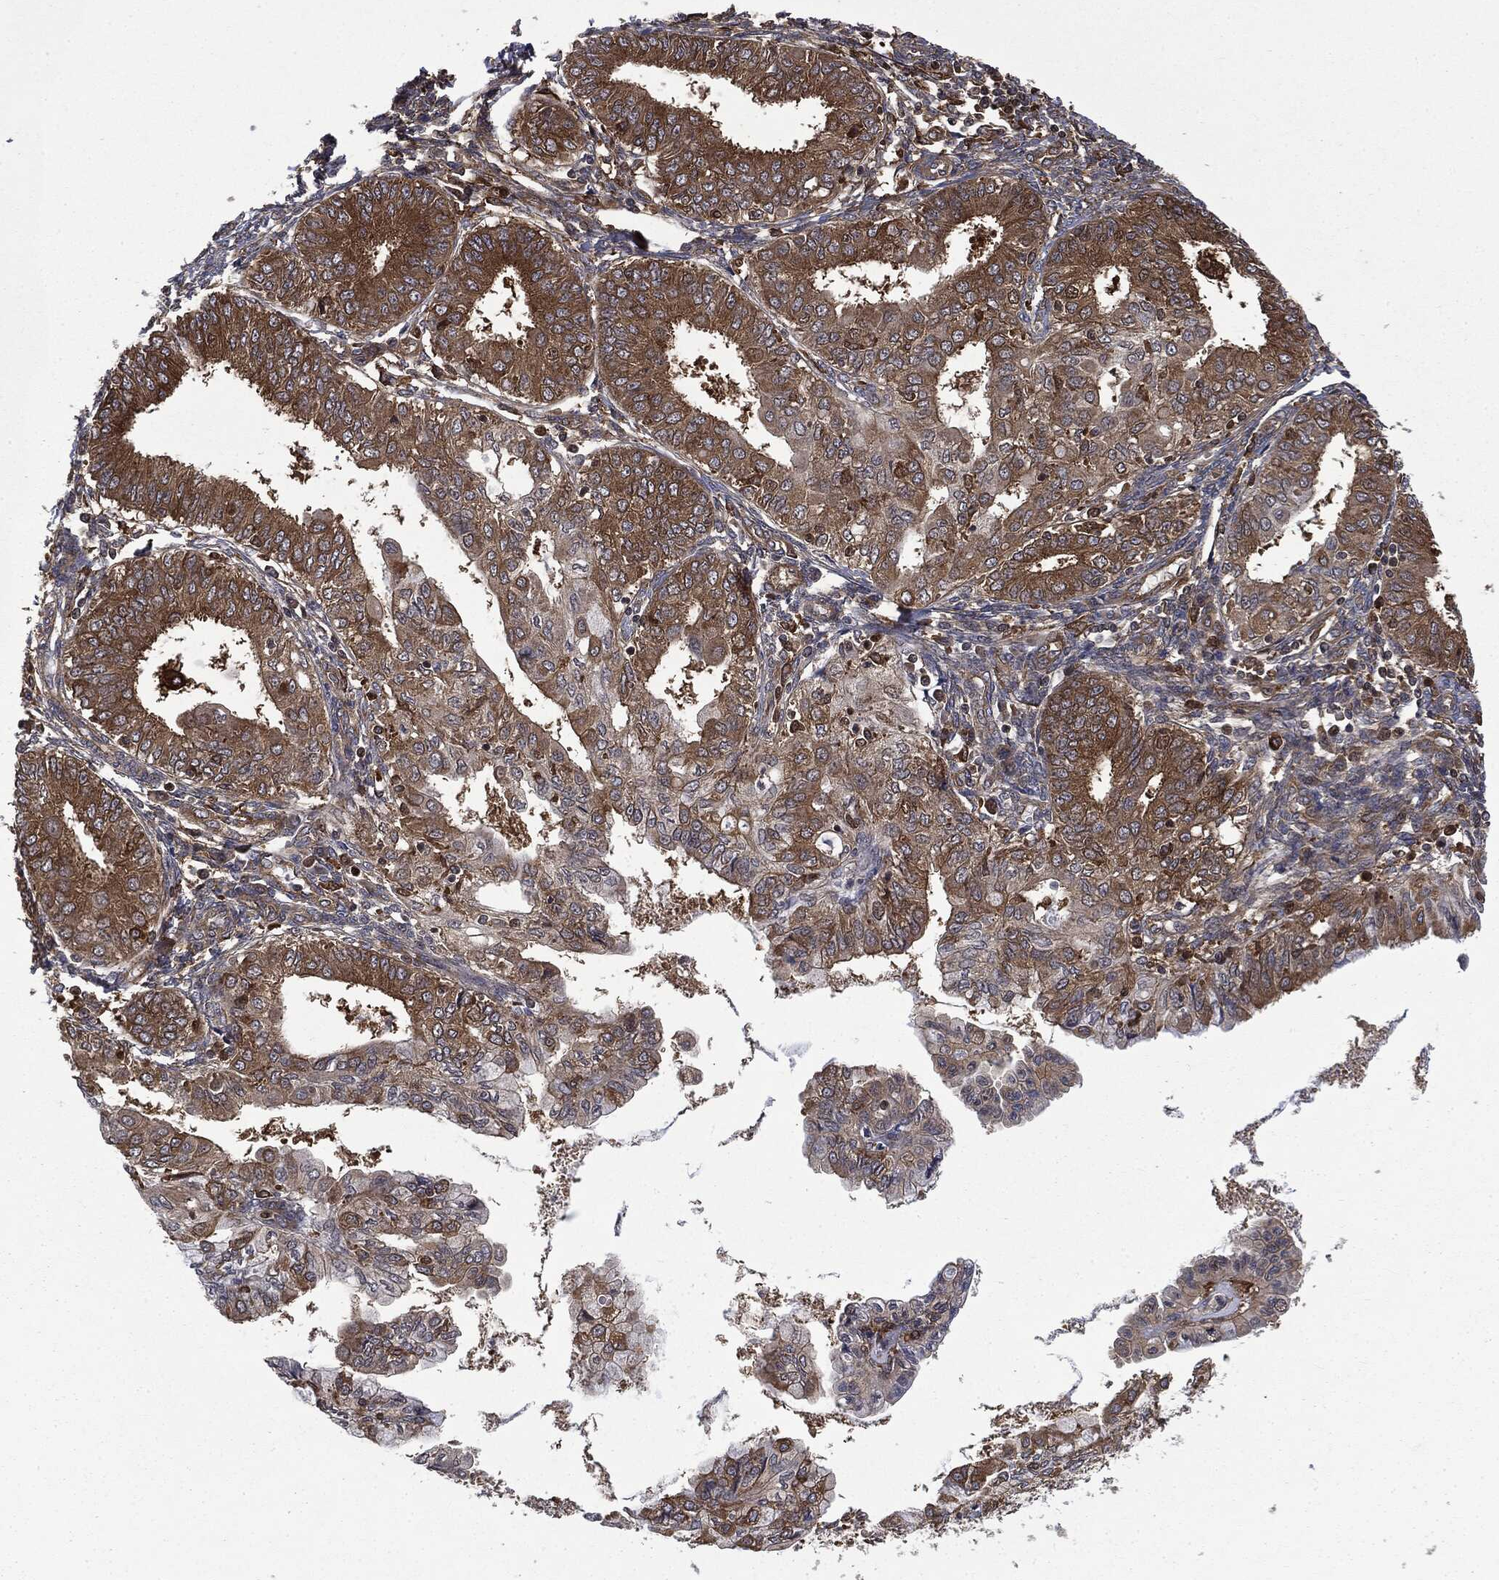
{"staining": {"intensity": "moderate", "quantity": "25%-75%", "location": "cytoplasmic/membranous"}, "tissue": "endometrial cancer", "cell_type": "Tumor cells", "image_type": "cancer", "snomed": [{"axis": "morphology", "description": "Adenocarcinoma, NOS"}, {"axis": "topography", "description": "Endometrium"}], "caption": "Immunohistochemistry (DAB (3,3'-diaminobenzidine)) staining of human endometrial adenocarcinoma reveals moderate cytoplasmic/membranous protein staining in about 25%-75% of tumor cells. (brown staining indicates protein expression, while blue staining denotes nuclei).", "gene": "SNX5", "patient": {"sex": "female", "age": 68}}